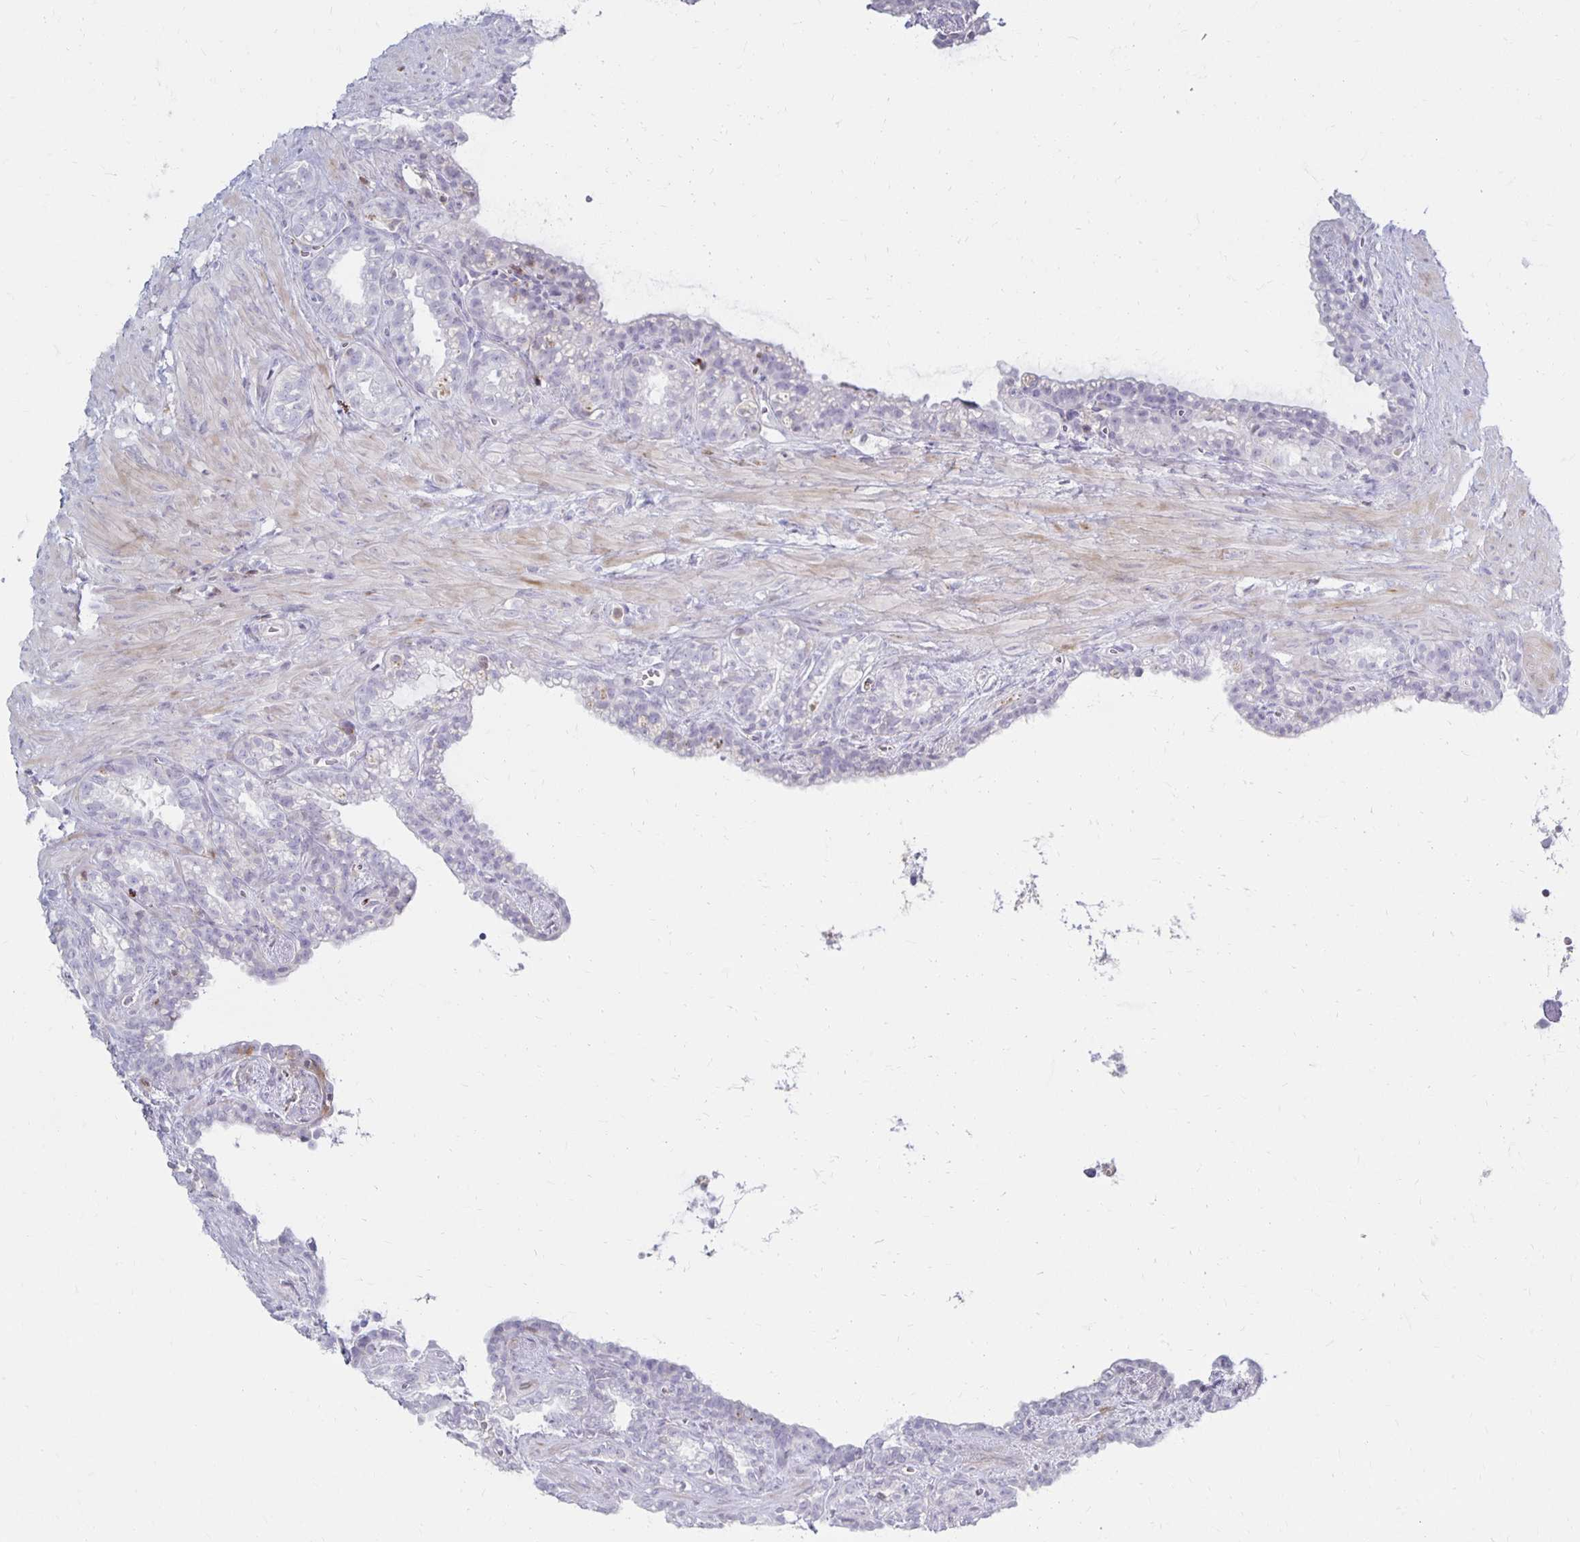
{"staining": {"intensity": "negative", "quantity": "none", "location": "none"}, "tissue": "seminal vesicle", "cell_type": "Glandular cells", "image_type": "normal", "snomed": [{"axis": "morphology", "description": "Normal tissue, NOS"}, {"axis": "topography", "description": "Seminal veicle"}], "caption": "DAB (3,3'-diaminobenzidine) immunohistochemical staining of benign seminal vesicle shows no significant positivity in glandular cells.", "gene": "CCL21", "patient": {"sex": "male", "age": 76}}